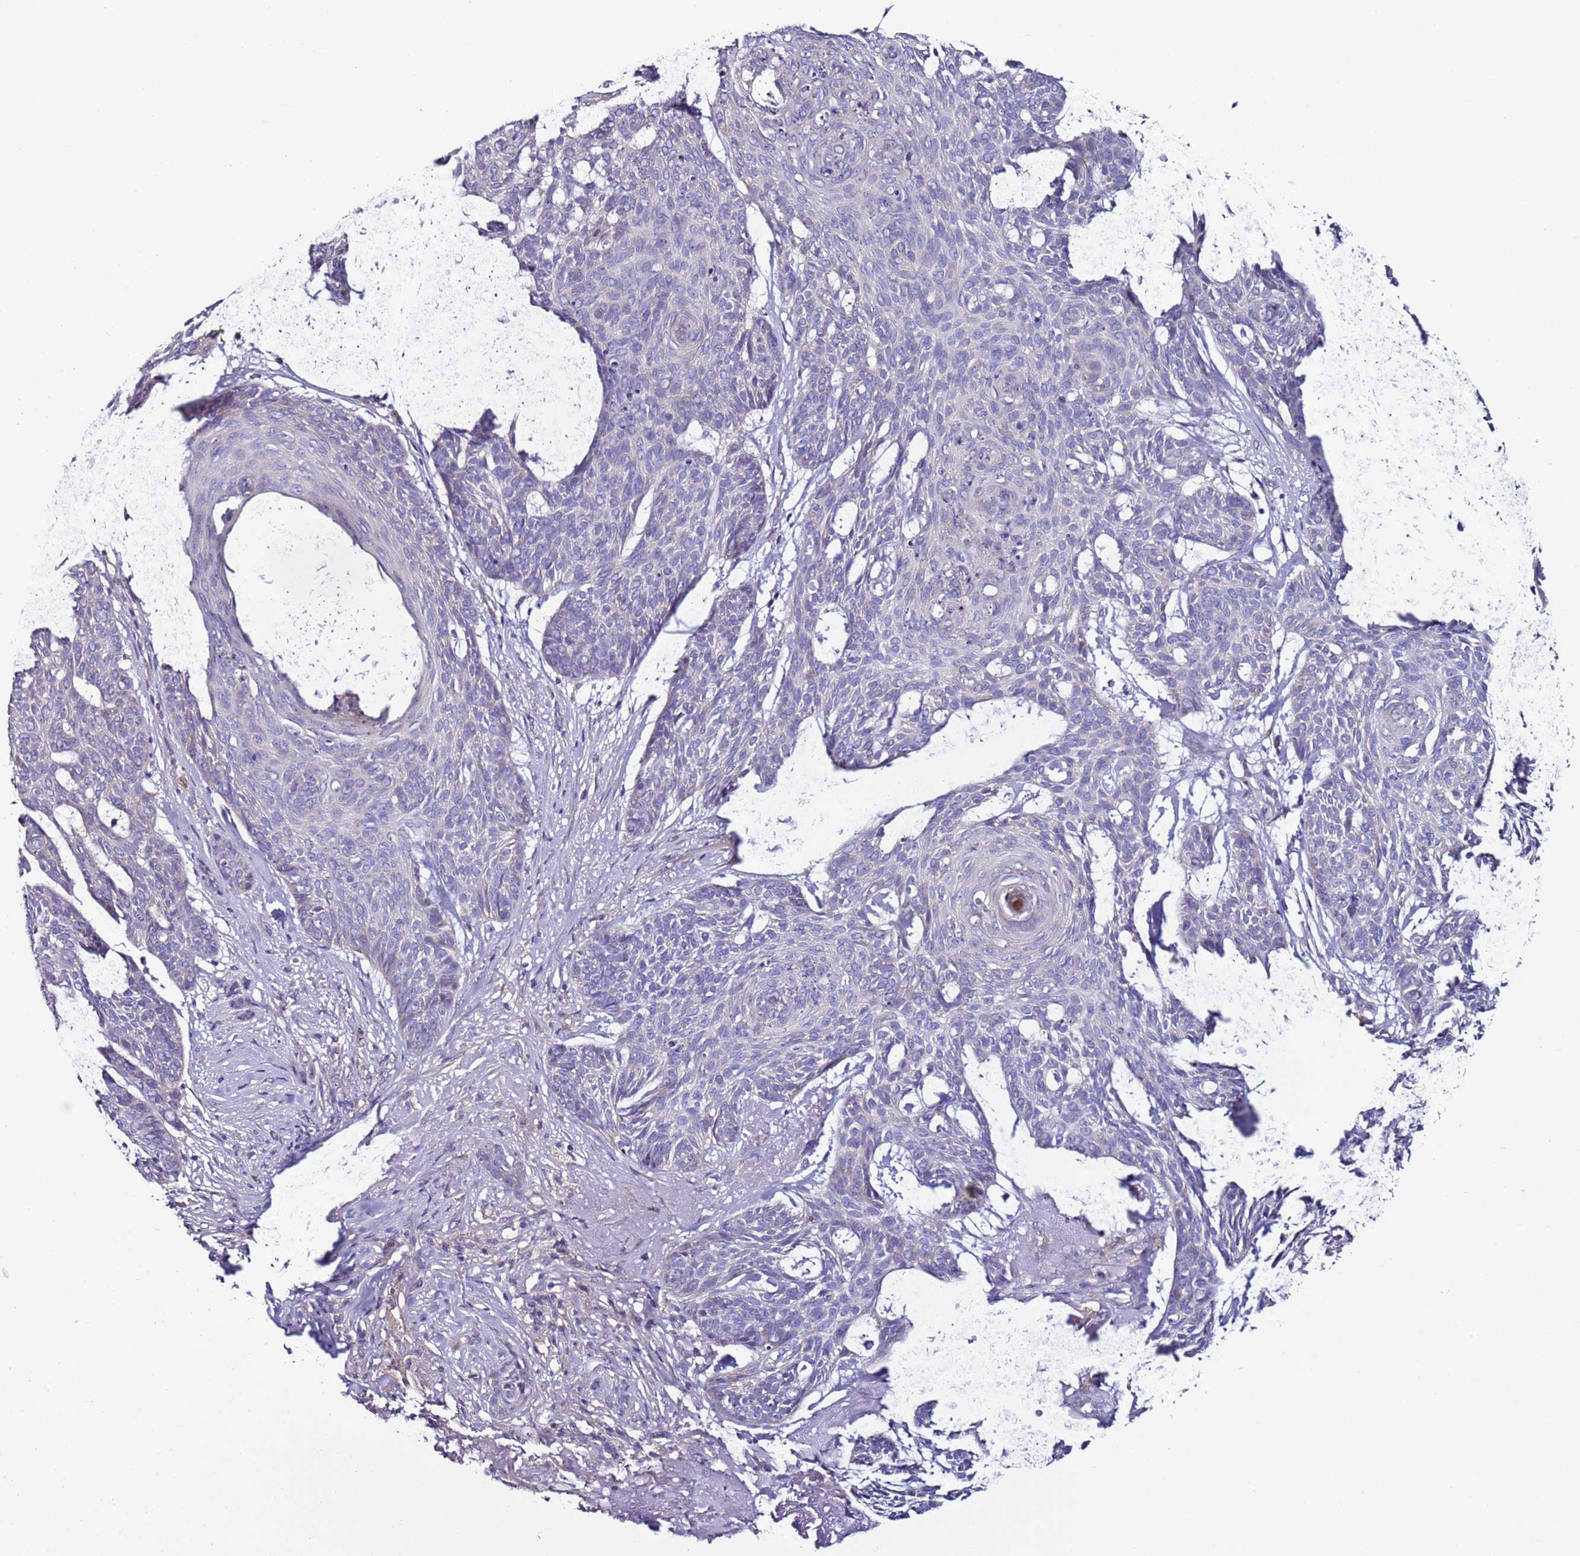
{"staining": {"intensity": "negative", "quantity": "none", "location": "none"}, "tissue": "skin cancer", "cell_type": "Tumor cells", "image_type": "cancer", "snomed": [{"axis": "morphology", "description": "Basal cell carcinoma"}, {"axis": "topography", "description": "Skin"}], "caption": "Immunohistochemistry histopathology image of neoplastic tissue: skin cancer (basal cell carcinoma) stained with DAB reveals no significant protein positivity in tumor cells. (DAB (3,3'-diaminobenzidine) immunohistochemistry with hematoxylin counter stain).", "gene": "GPN3", "patient": {"sex": "female", "age": 89}}